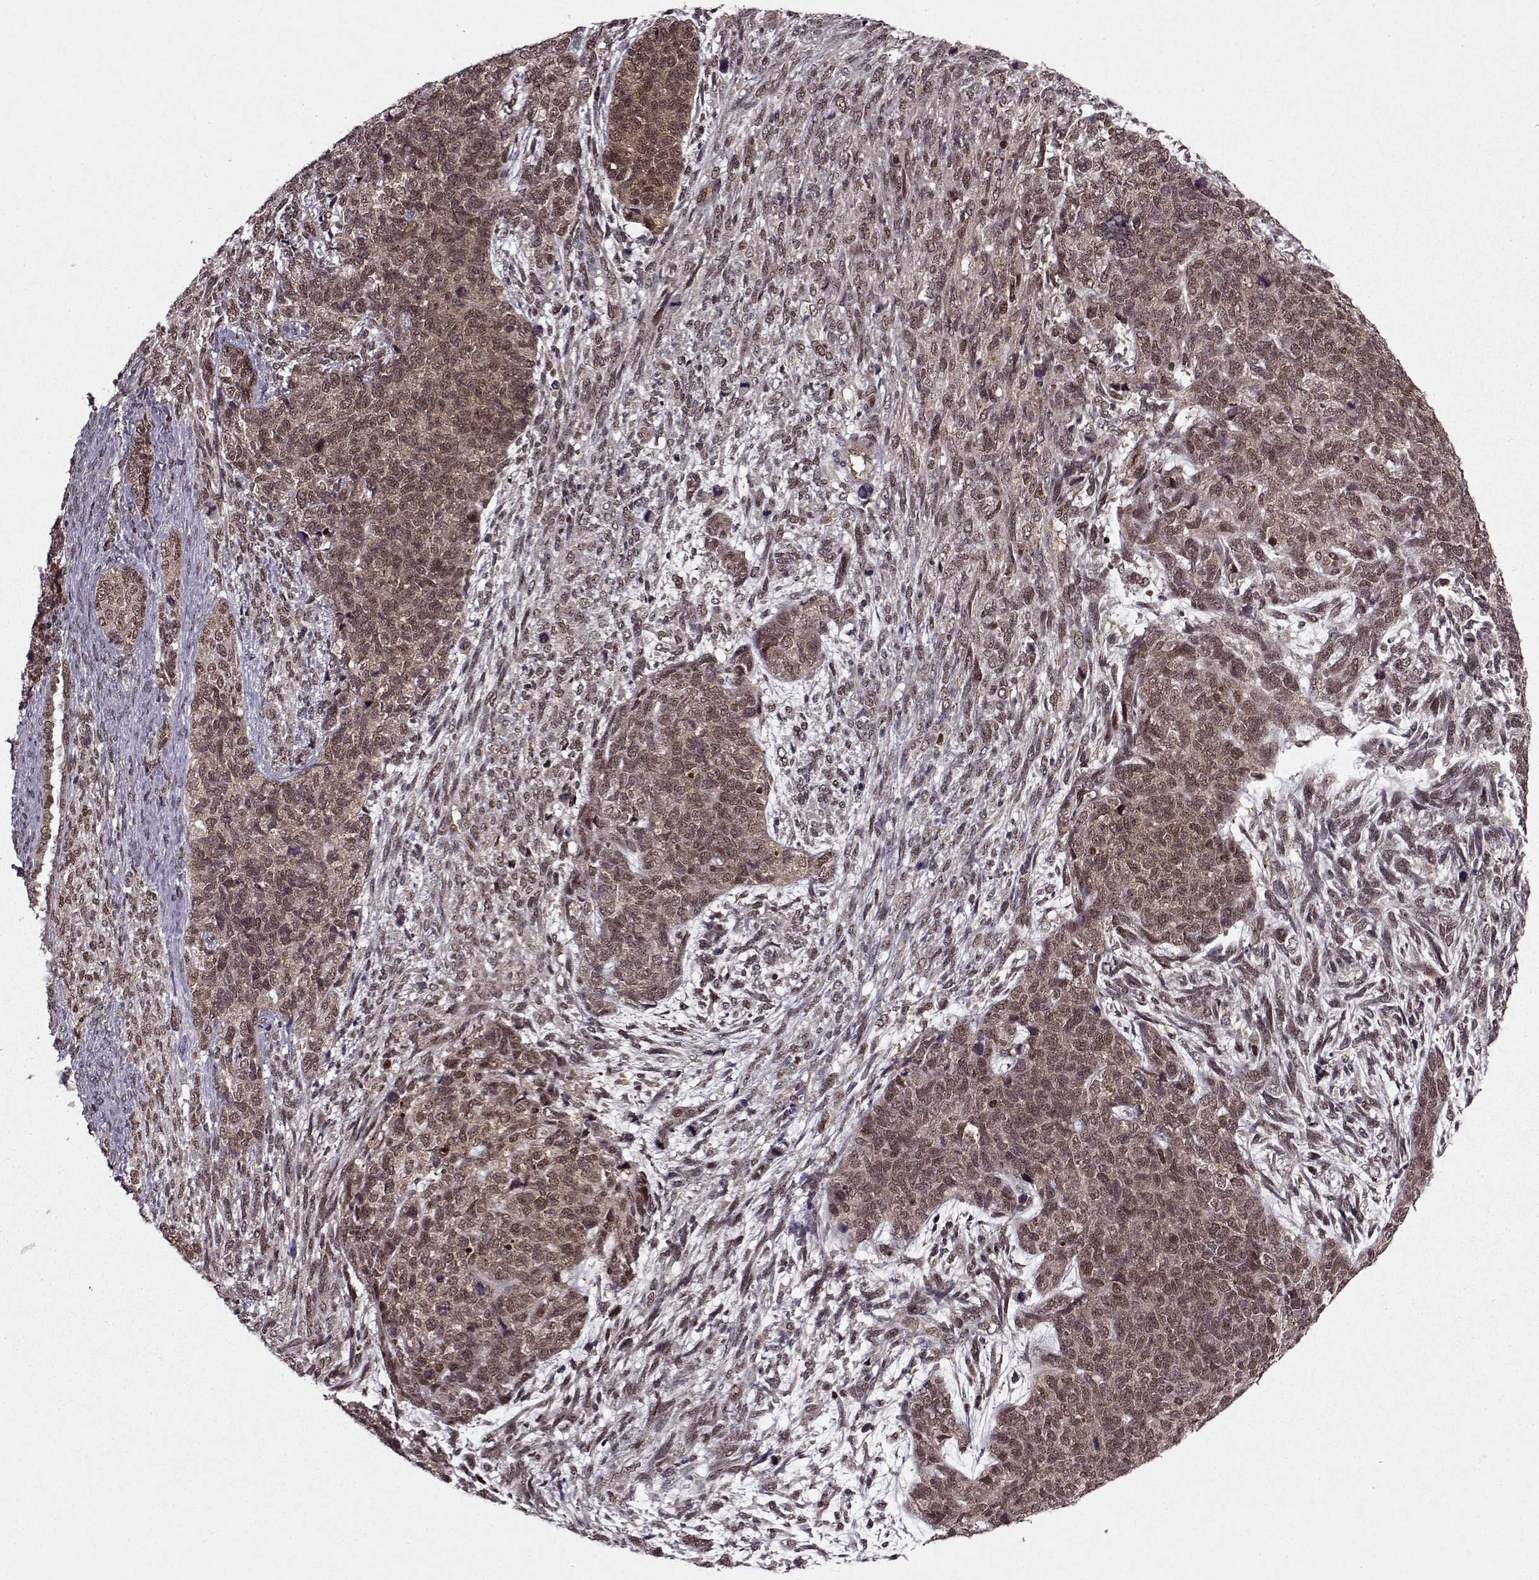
{"staining": {"intensity": "weak", "quantity": ">75%", "location": "cytoplasmic/membranous,nuclear"}, "tissue": "cervical cancer", "cell_type": "Tumor cells", "image_type": "cancer", "snomed": [{"axis": "morphology", "description": "Squamous cell carcinoma, NOS"}, {"axis": "topography", "description": "Cervix"}], "caption": "Immunohistochemical staining of human squamous cell carcinoma (cervical) exhibits low levels of weak cytoplasmic/membranous and nuclear protein expression in approximately >75% of tumor cells.", "gene": "PSMA7", "patient": {"sex": "female", "age": 63}}